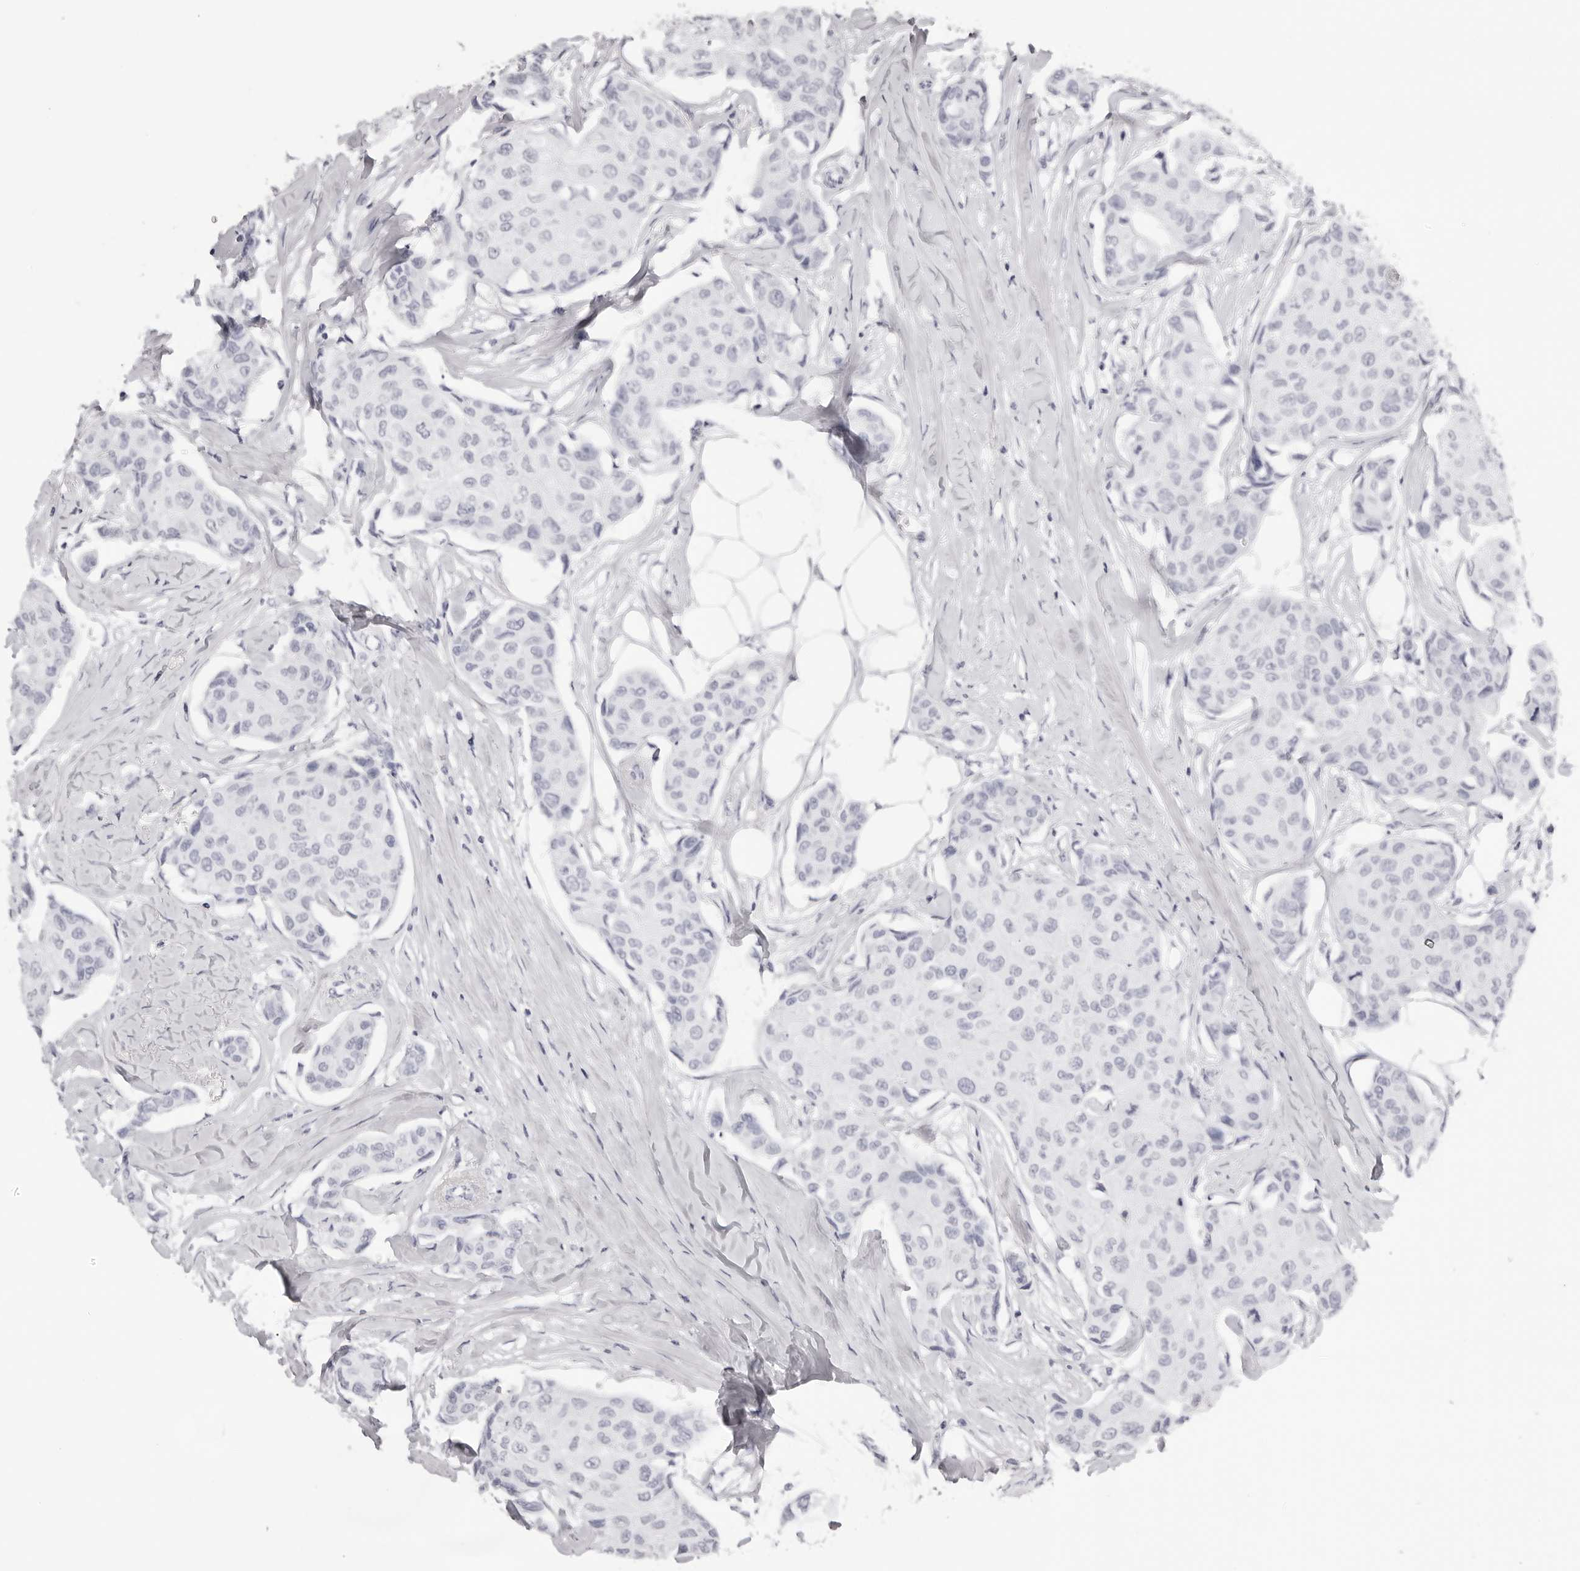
{"staining": {"intensity": "negative", "quantity": "none", "location": "none"}, "tissue": "breast cancer", "cell_type": "Tumor cells", "image_type": "cancer", "snomed": [{"axis": "morphology", "description": "Duct carcinoma"}, {"axis": "topography", "description": "Breast"}], "caption": "This is an immunohistochemistry micrograph of human breast cancer (invasive ductal carcinoma). There is no staining in tumor cells.", "gene": "RHO", "patient": {"sex": "female", "age": 80}}